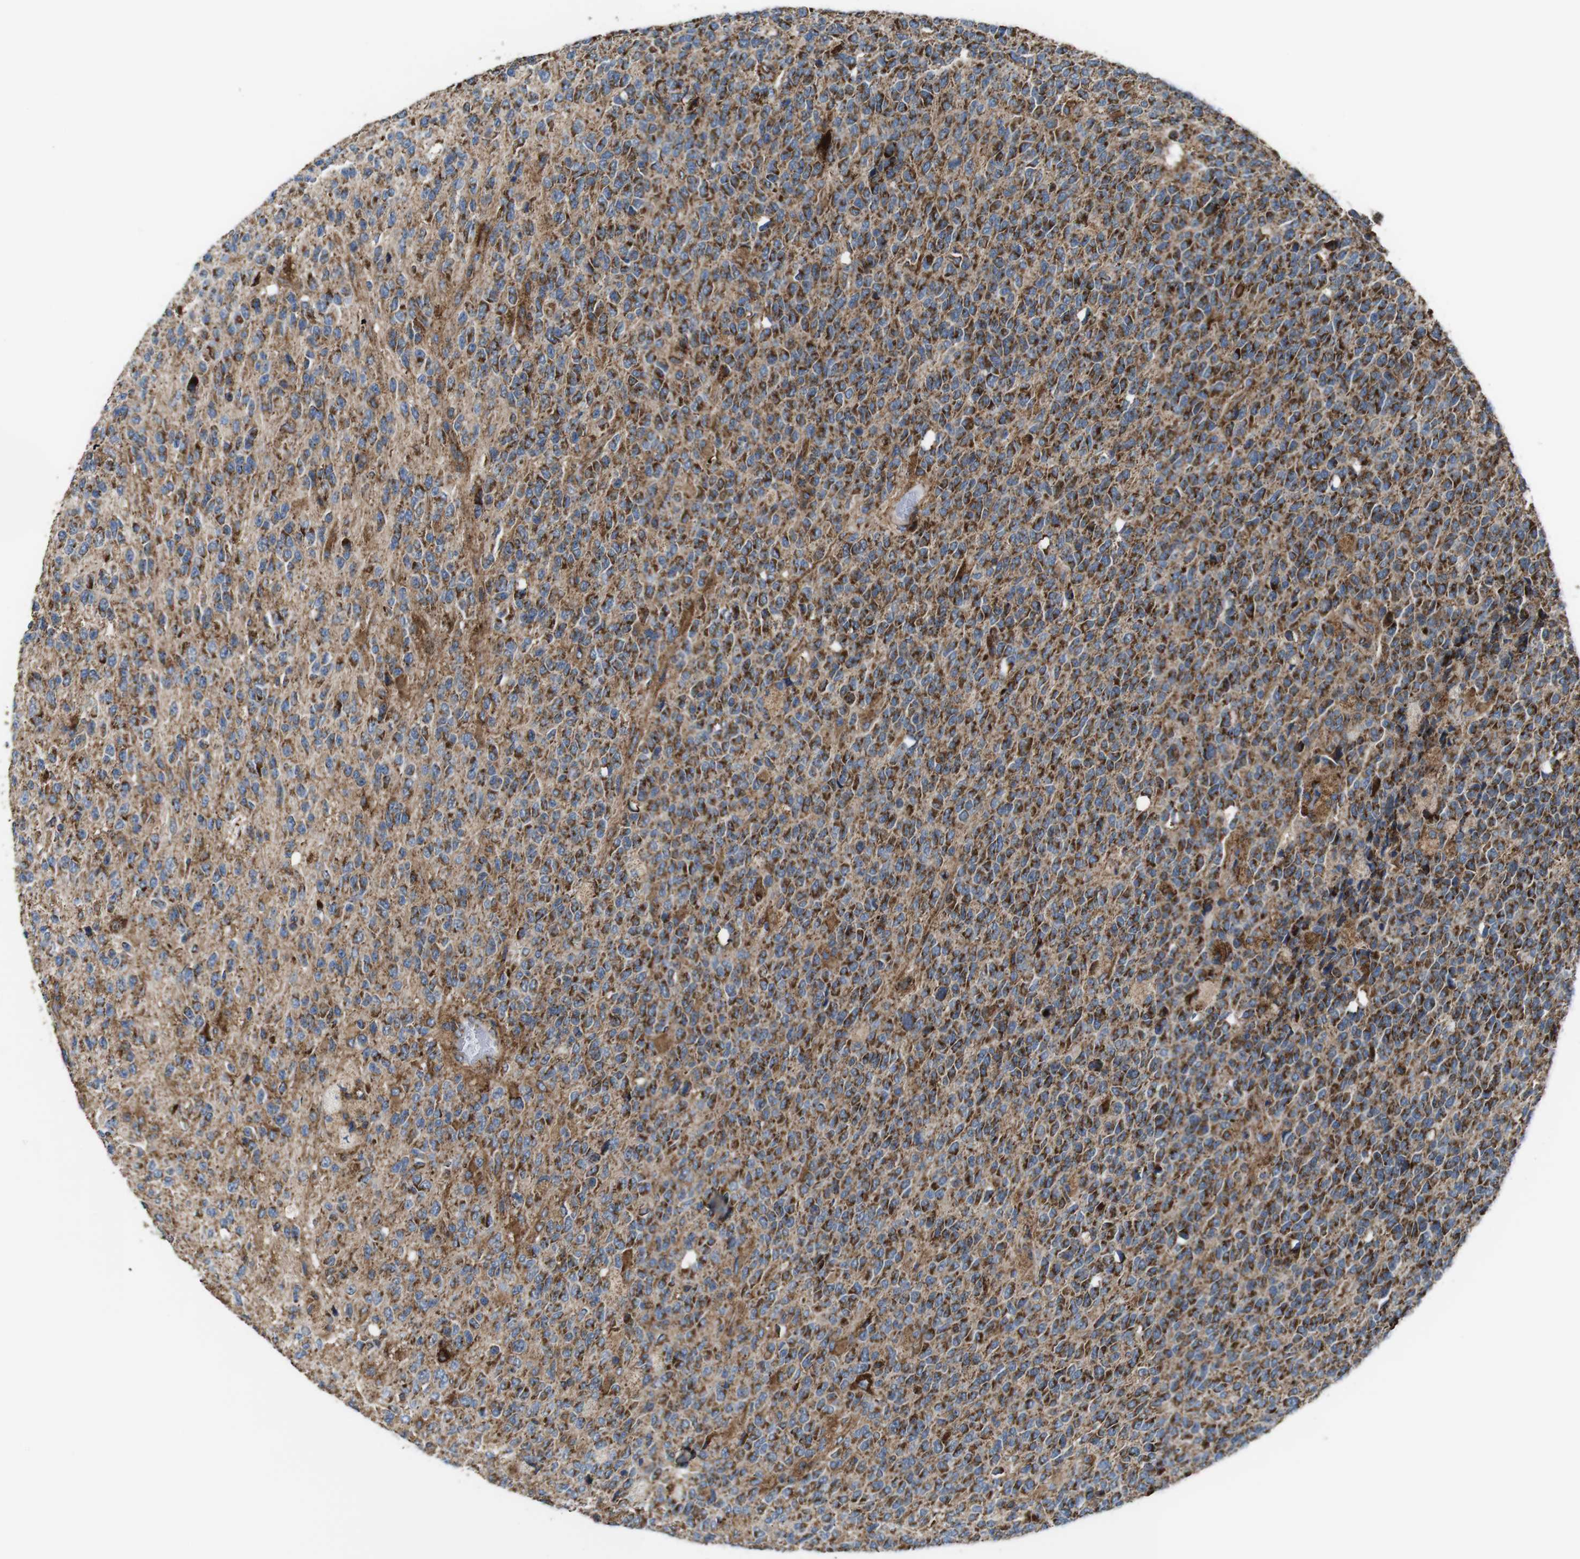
{"staining": {"intensity": "strong", "quantity": "25%-75%", "location": "cytoplasmic/membranous"}, "tissue": "glioma", "cell_type": "Tumor cells", "image_type": "cancer", "snomed": [{"axis": "morphology", "description": "Glioma, malignant, High grade"}, {"axis": "topography", "description": "pancreas cauda"}], "caption": "This histopathology image displays malignant glioma (high-grade) stained with immunohistochemistry to label a protein in brown. The cytoplasmic/membranous of tumor cells show strong positivity for the protein. Nuclei are counter-stained blue.", "gene": "HK1", "patient": {"sex": "male", "age": 60}}